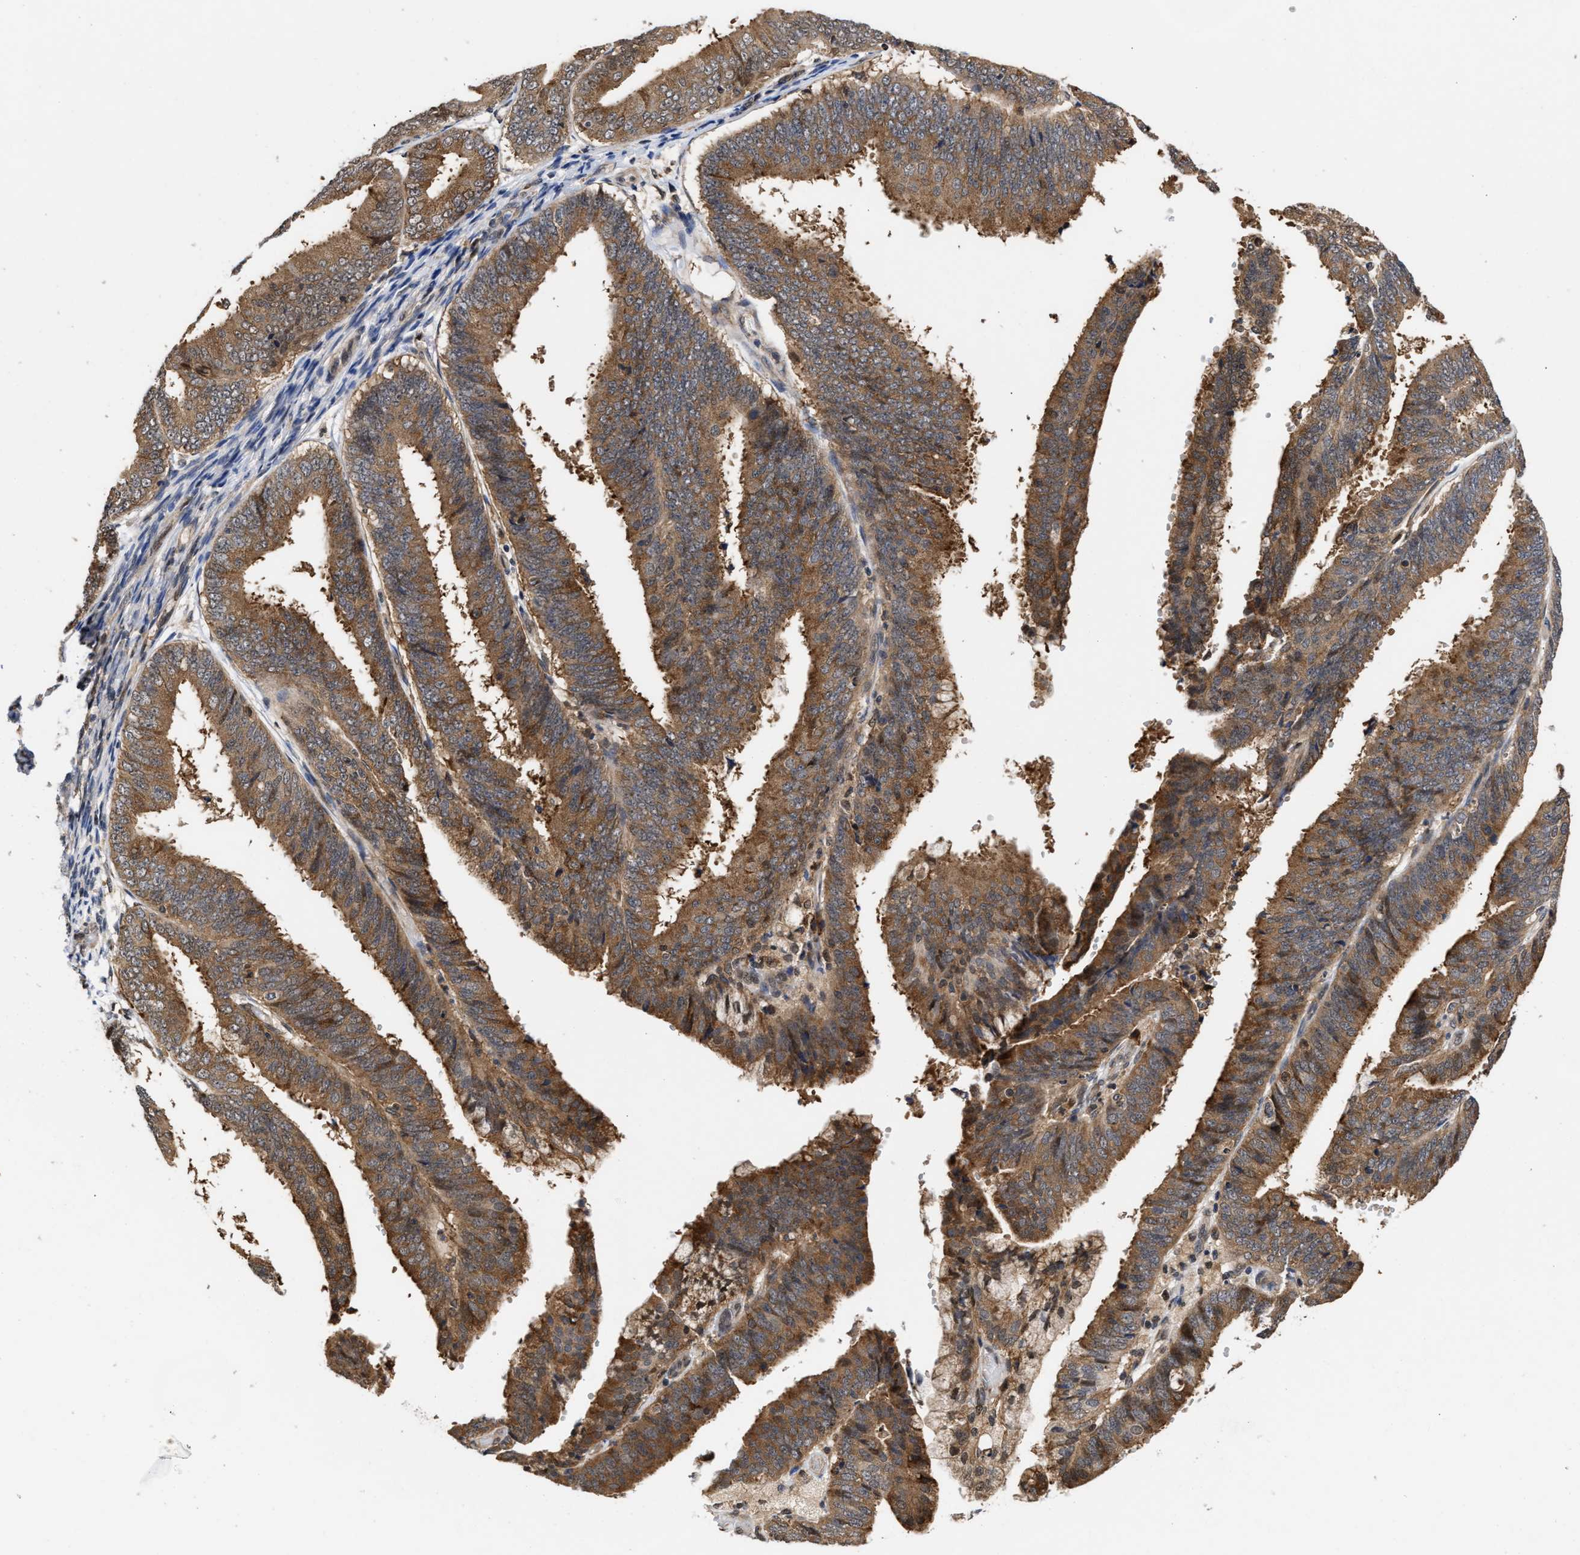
{"staining": {"intensity": "moderate", "quantity": ">75%", "location": "cytoplasmic/membranous"}, "tissue": "endometrial cancer", "cell_type": "Tumor cells", "image_type": "cancer", "snomed": [{"axis": "morphology", "description": "Adenocarcinoma, NOS"}, {"axis": "topography", "description": "Endometrium"}], "caption": "Endometrial cancer (adenocarcinoma) was stained to show a protein in brown. There is medium levels of moderate cytoplasmic/membranous positivity in about >75% of tumor cells.", "gene": "CLIP2", "patient": {"sex": "female", "age": 63}}